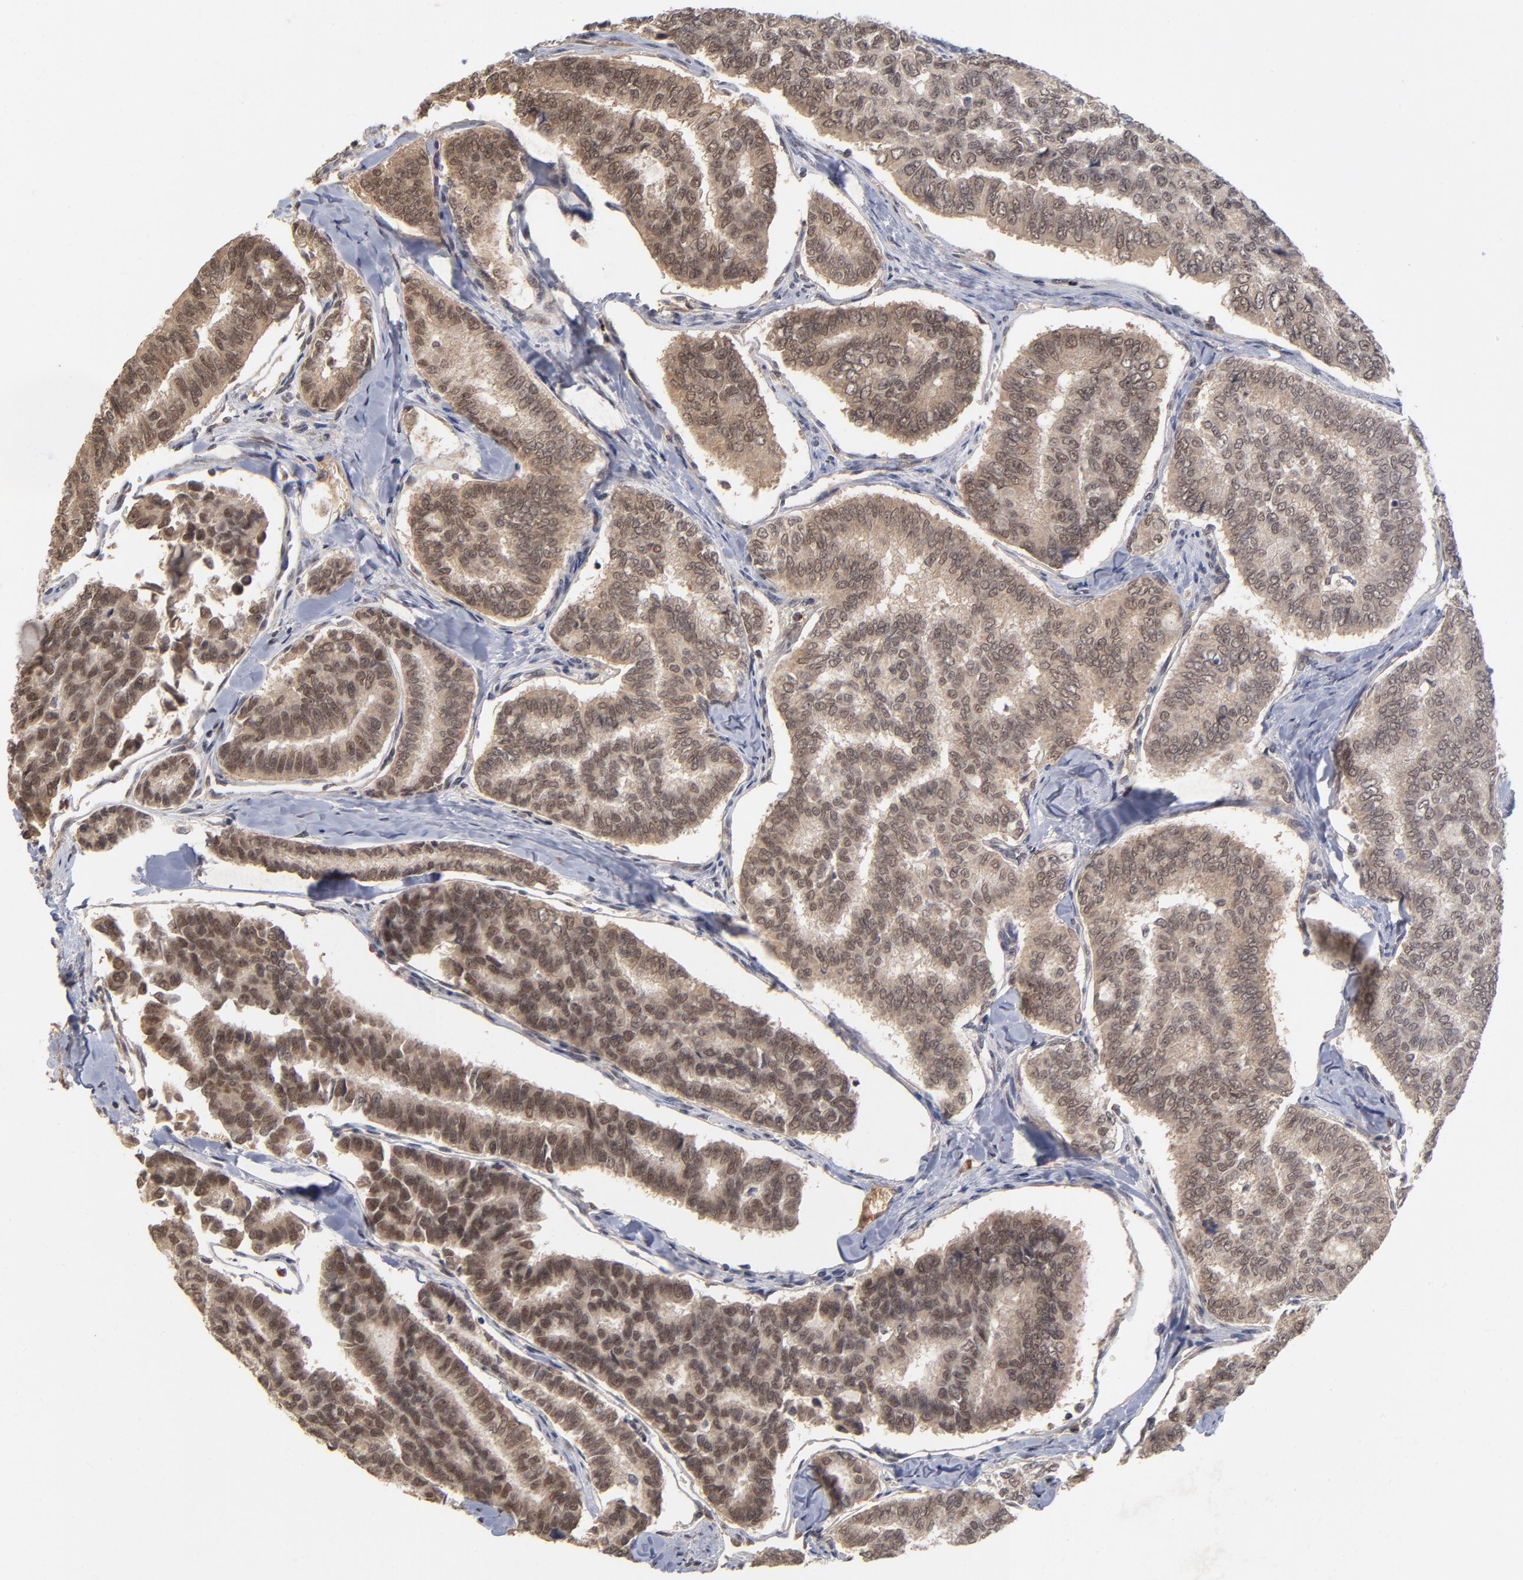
{"staining": {"intensity": "moderate", "quantity": ">75%", "location": "cytoplasmic/membranous,nuclear"}, "tissue": "thyroid cancer", "cell_type": "Tumor cells", "image_type": "cancer", "snomed": [{"axis": "morphology", "description": "Papillary adenocarcinoma, NOS"}, {"axis": "topography", "description": "Thyroid gland"}], "caption": "Thyroid cancer stained with a protein marker reveals moderate staining in tumor cells.", "gene": "WSB1", "patient": {"sex": "female", "age": 35}}